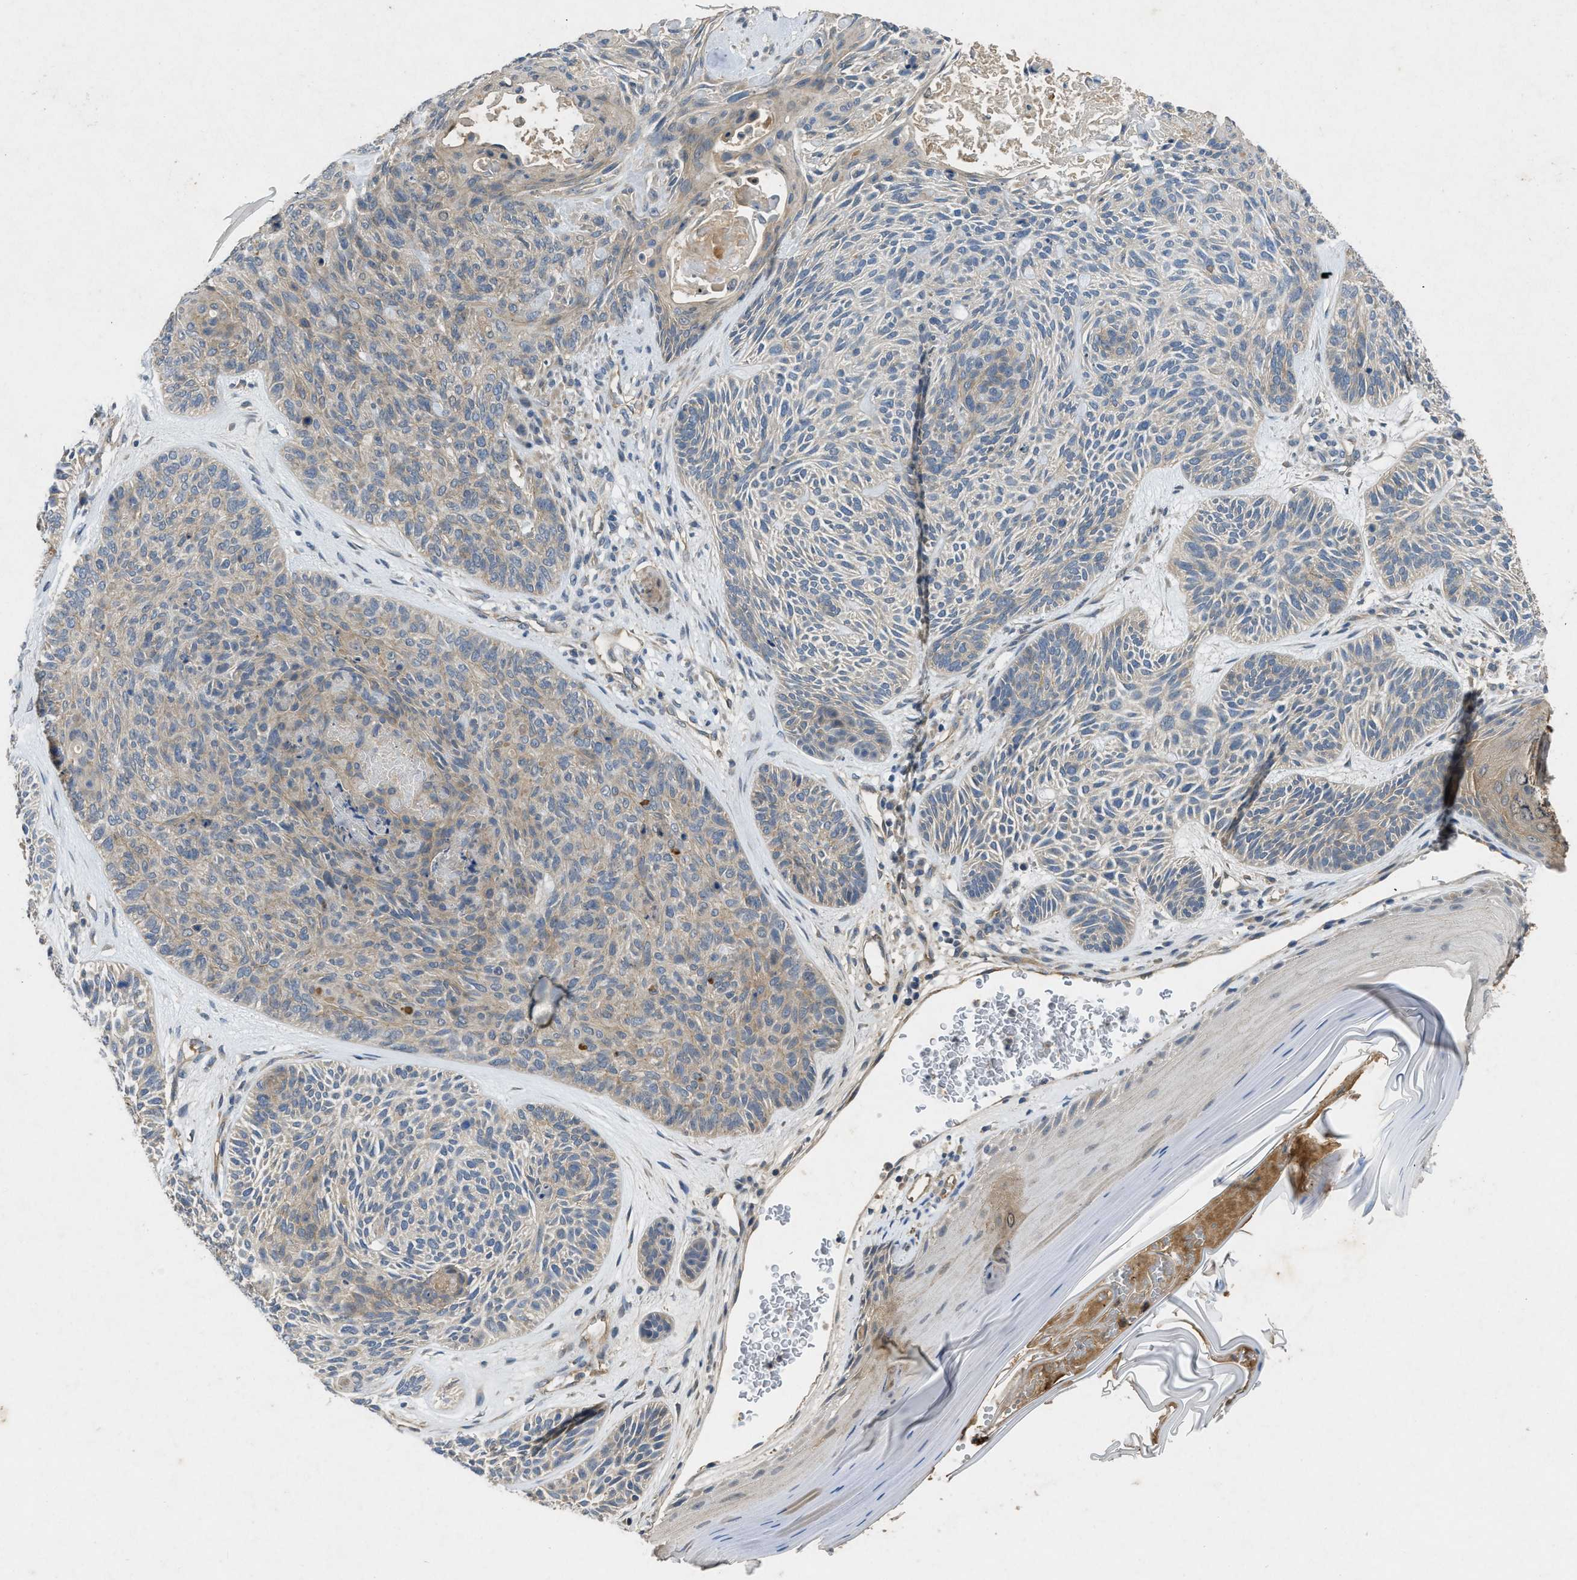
{"staining": {"intensity": "weak", "quantity": "<25%", "location": "cytoplasmic/membranous"}, "tissue": "skin cancer", "cell_type": "Tumor cells", "image_type": "cancer", "snomed": [{"axis": "morphology", "description": "Basal cell carcinoma"}, {"axis": "topography", "description": "Skin"}], "caption": "This is an immunohistochemistry (IHC) histopathology image of skin cancer (basal cell carcinoma). There is no expression in tumor cells.", "gene": "PPP3CA", "patient": {"sex": "male", "age": 55}}